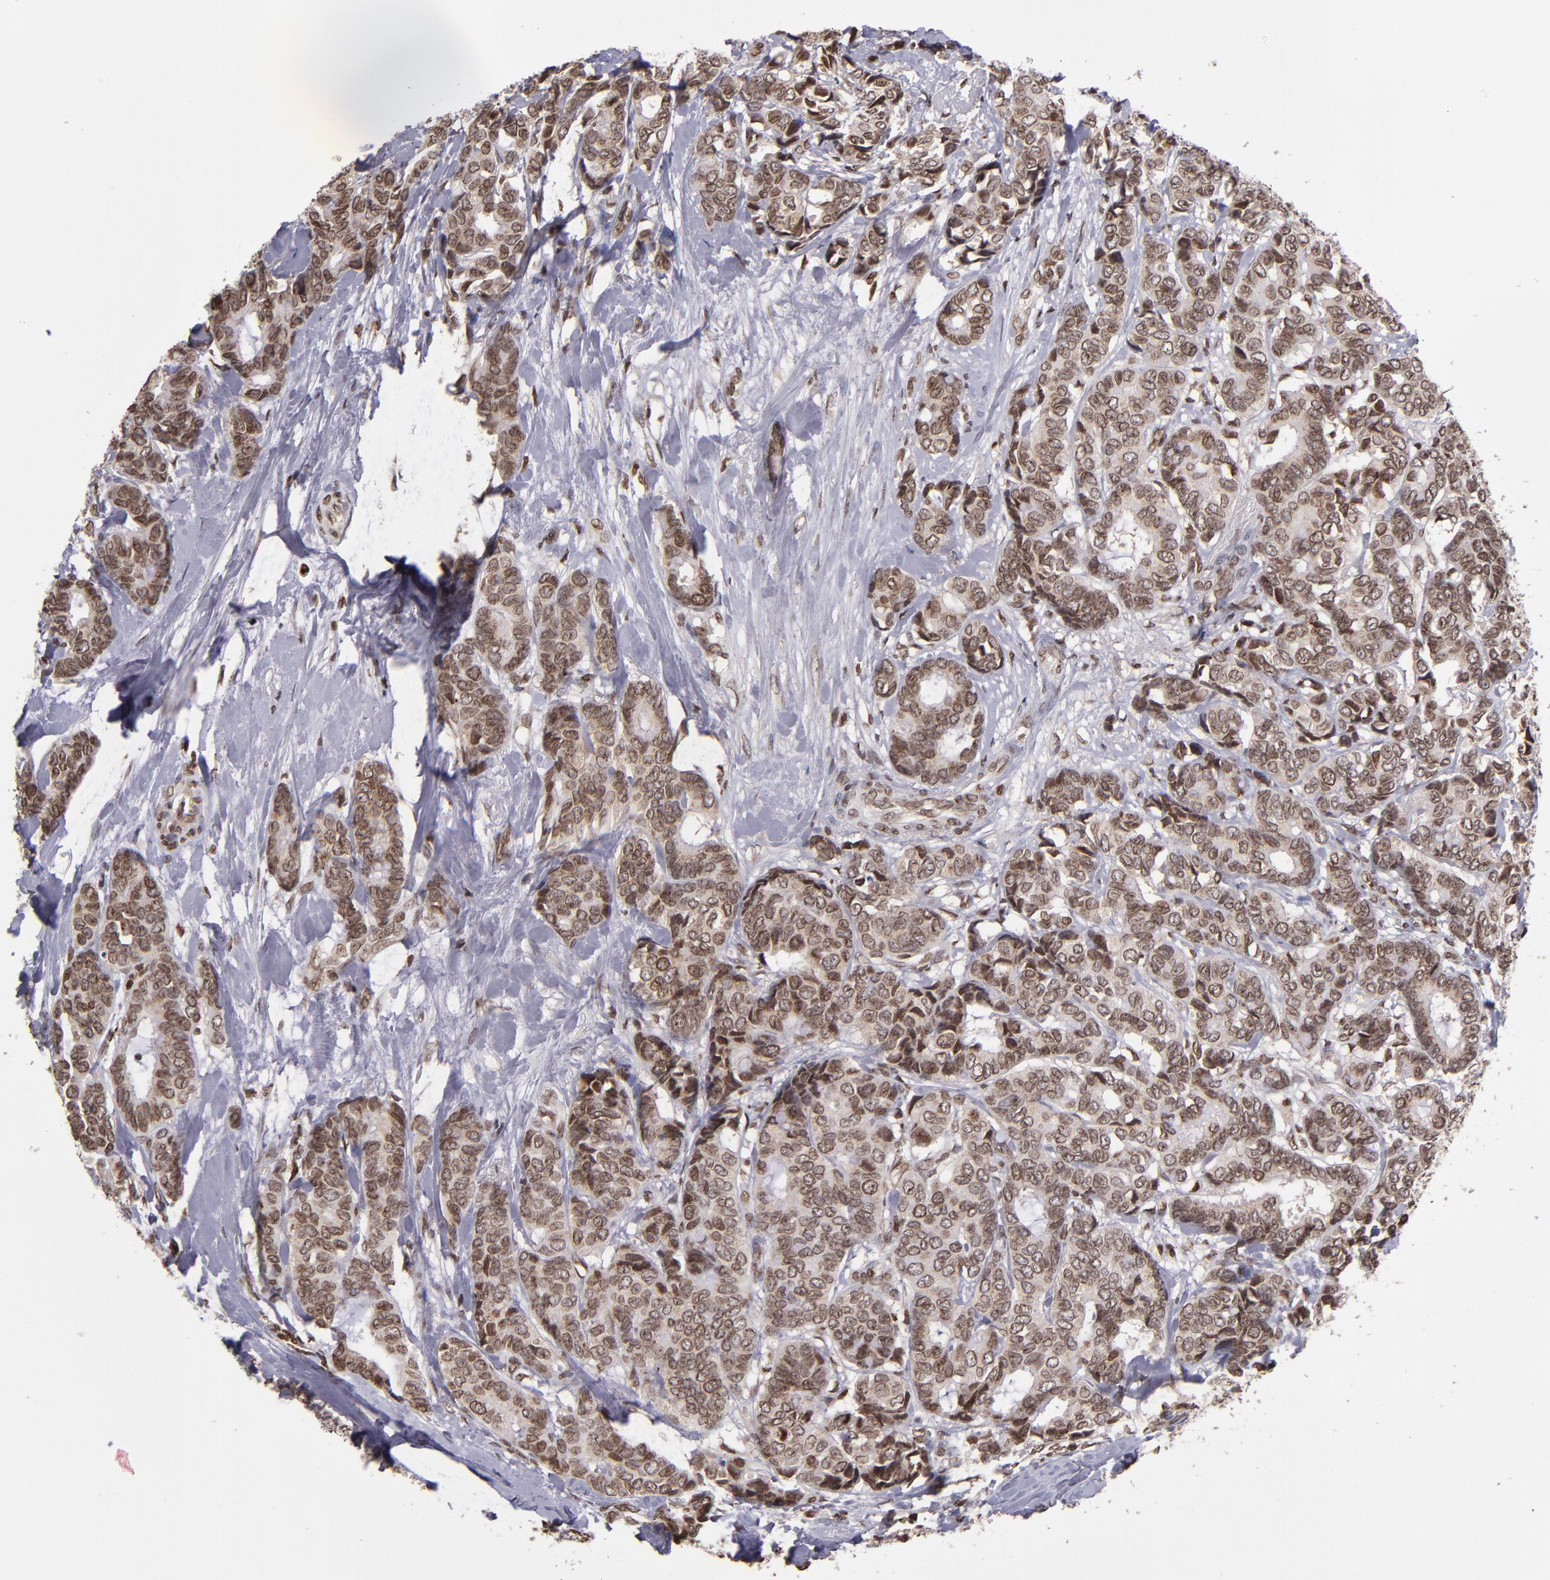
{"staining": {"intensity": "moderate", "quantity": ">75%", "location": "cytoplasmic/membranous,nuclear"}, "tissue": "breast cancer", "cell_type": "Tumor cells", "image_type": "cancer", "snomed": [{"axis": "morphology", "description": "Duct carcinoma"}, {"axis": "topography", "description": "Breast"}], "caption": "DAB (3,3'-diaminobenzidine) immunohistochemical staining of intraductal carcinoma (breast) reveals moderate cytoplasmic/membranous and nuclear protein staining in approximately >75% of tumor cells. (DAB = brown stain, brightfield microscopy at high magnification).", "gene": "CSDC2", "patient": {"sex": "female", "age": 87}}